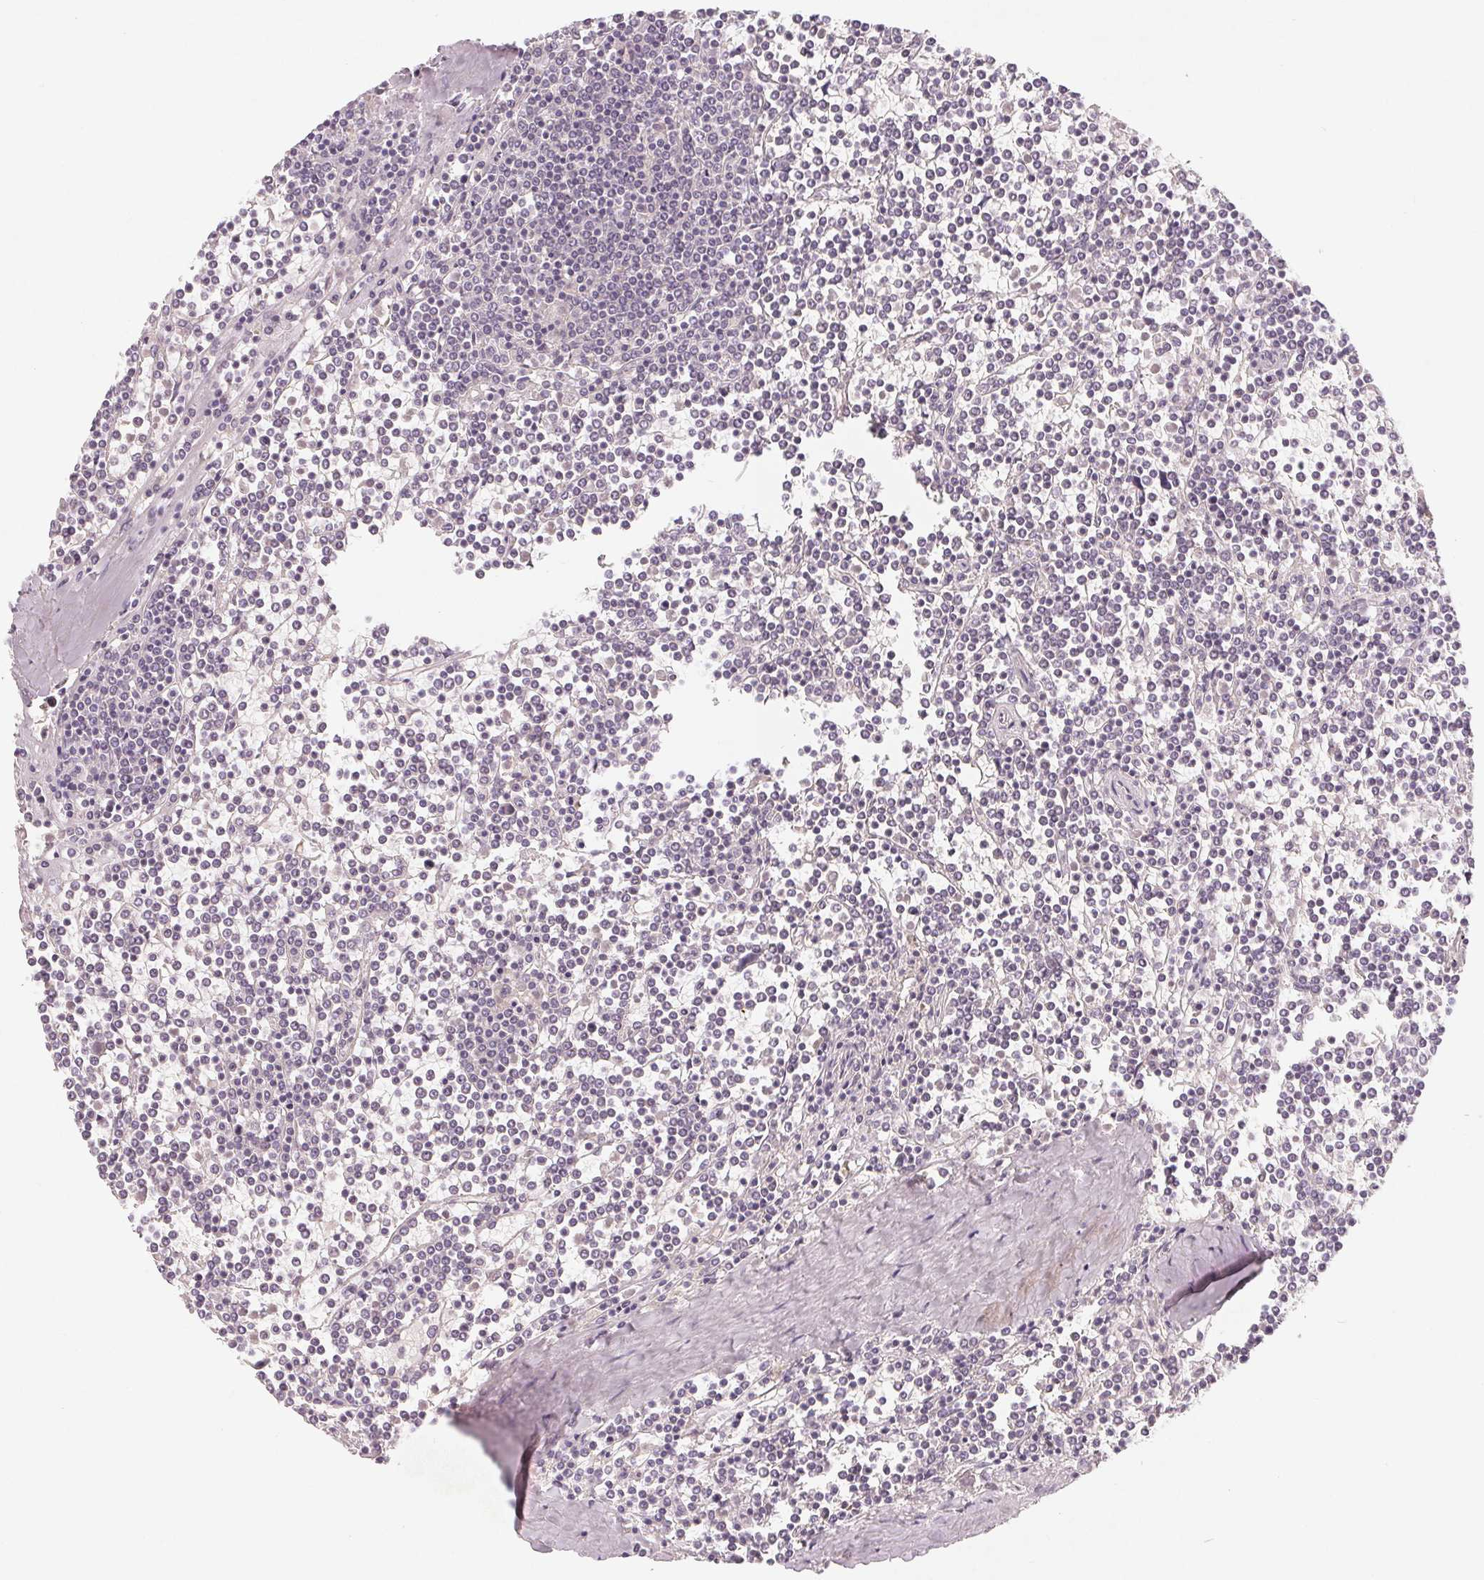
{"staining": {"intensity": "negative", "quantity": "none", "location": "none"}, "tissue": "lymphoma", "cell_type": "Tumor cells", "image_type": "cancer", "snomed": [{"axis": "morphology", "description": "Malignant lymphoma, non-Hodgkin's type, Low grade"}, {"axis": "topography", "description": "Spleen"}], "caption": "Immunohistochemical staining of low-grade malignant lymphoma, non-Hodgkin's type shows no significant expression in tumor cells. The staining is performed using DAB brown chromogen with nuclei counter-stained in using hematoxylin.", "gene": "GHITM", "patient": {"sex": "female", "age": 19}}